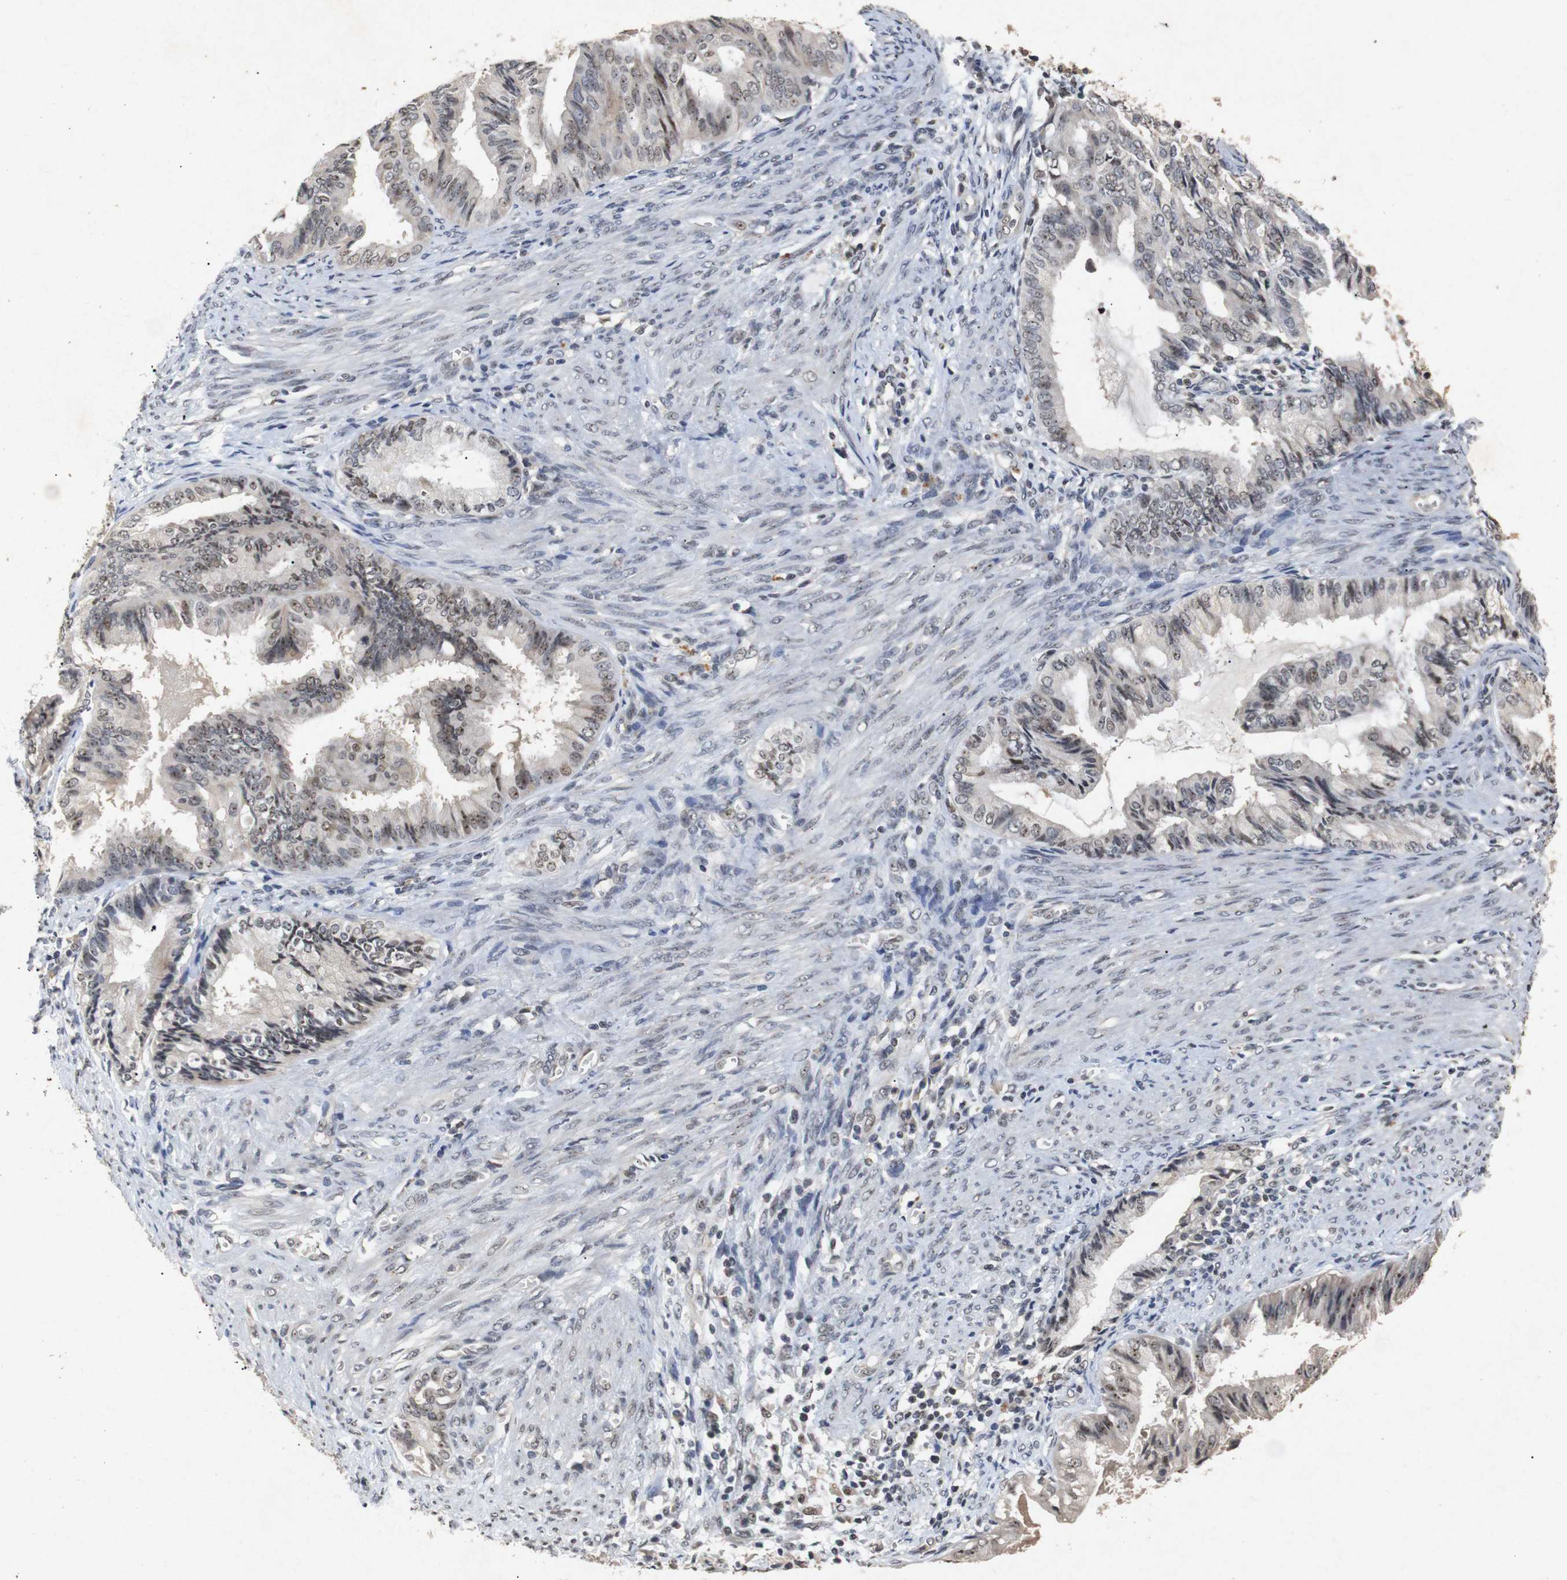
{"staining": {"intensity": "moderate", "quantity": "25%-75%", "location": "nuclear"}, "tissue": "endometrial cancer", "cell_type": "Tumor cells", "image_type": "cancer", "snomed": [{"axis": "morphology", "description": "Adenocarcinoma, NOS"}, {"axis": "topography", "description": "Endometrium"}], "caption": "DAB (3,3'-diaminobenzidine) immunohistochemical staining of human endometrial cancer (adenocarcinoma) demonstrates moderate nuclear protein expression in approximately 25%-75% of tumor cells.", "gene": "PARN", "patient": {"sex": "female", "age": 86}}